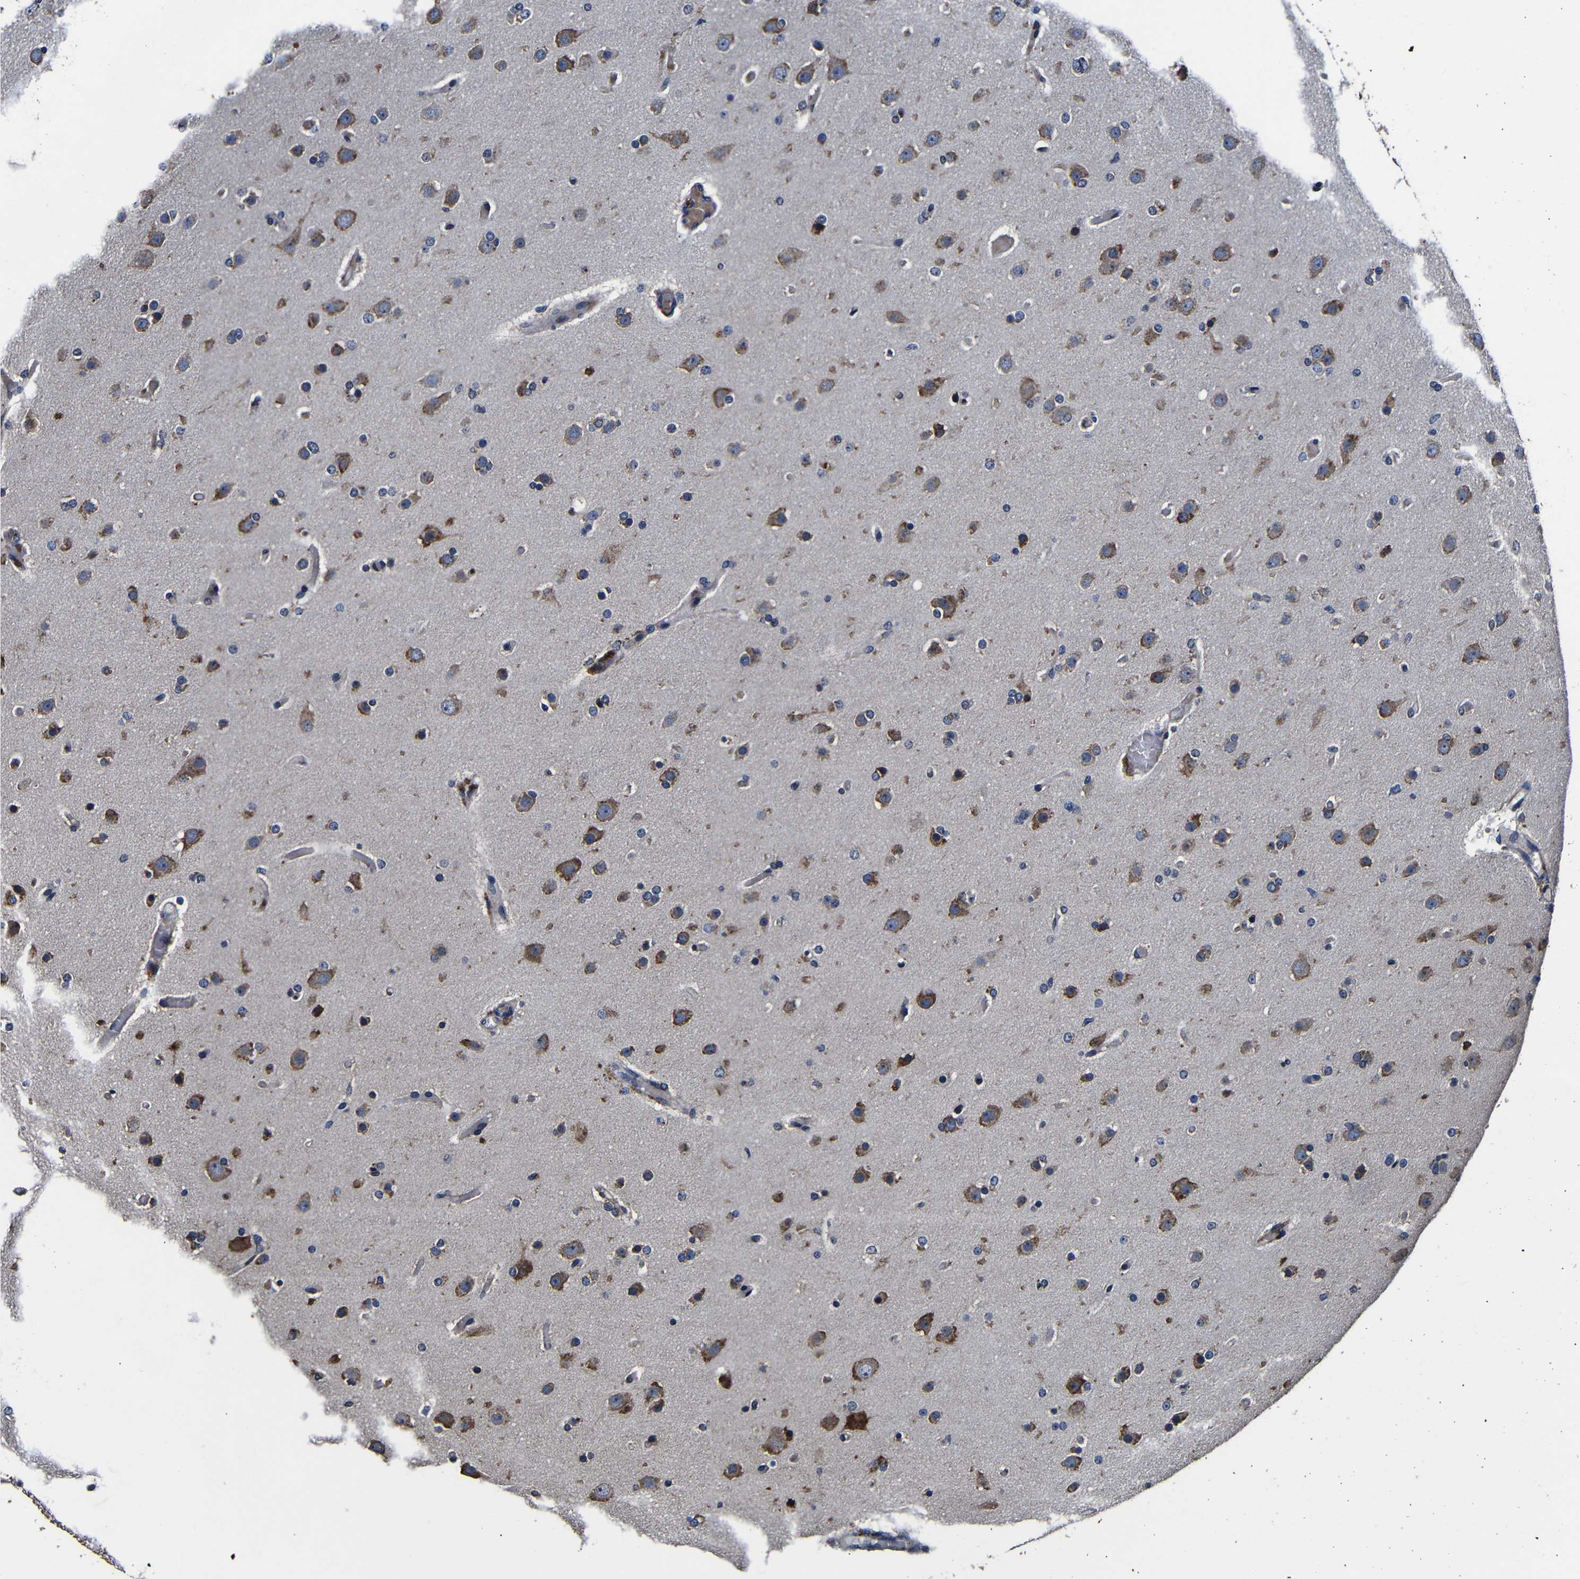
{"staining": {"intensity": "moderate", "quantity": "25%-75%", "location": "cytoplasmic/membranous"}, "tissue": "glioma", "cell_type": "Tumor cells", "image_type": "cancer", "snomed": [{"axis": "morphology", "description": "Glioma, malignant, High grade"}, {"axis": "topography", "description": "Cerebral cortex"}], "caption": "This is an image of immunohistochemistry staining of glioma, which shows moderate staining in the cytoplasmic/membranous of tumor cells.", "gene": "SCN9A", "patient": {"sex": "female", "age": 36}}